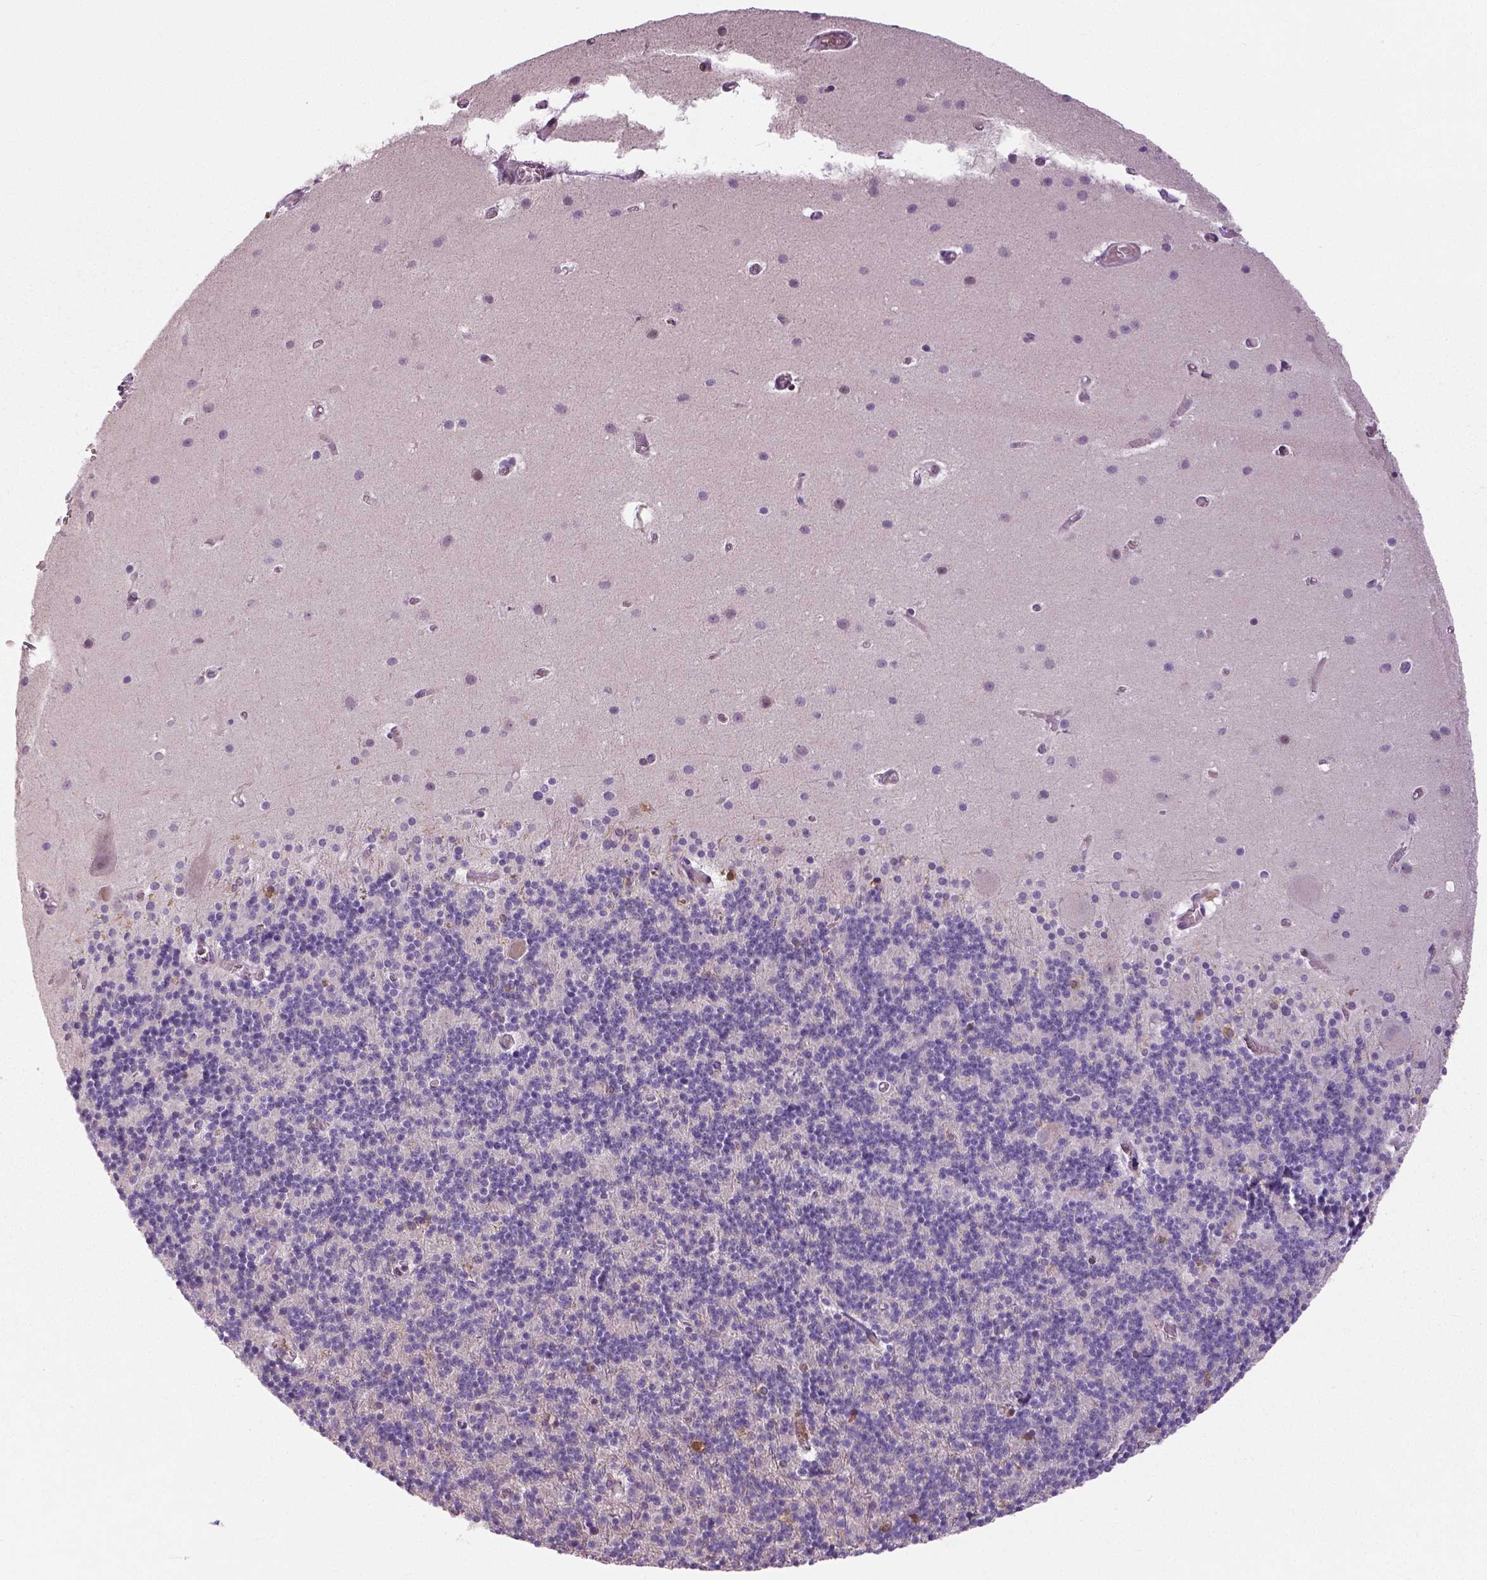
{"staining": {"intensity": "negative", "quantity": "none", "location": "none"}, "tissue": "cerebellum", "cell_type": "Cells in granular layer", "image_type": "normal", "snomed": [{"axis": "morphology", "description": "Normal tissue, NOS"}, {"axis": "topography", "description": "Cerebellum"}], "caption": "Cerebellum stained for a protein using immunohistochemistry shows no positivity cells in granular layer.", "gene": "NECAB1", "patient": {"sex": "male", "age": 70}}